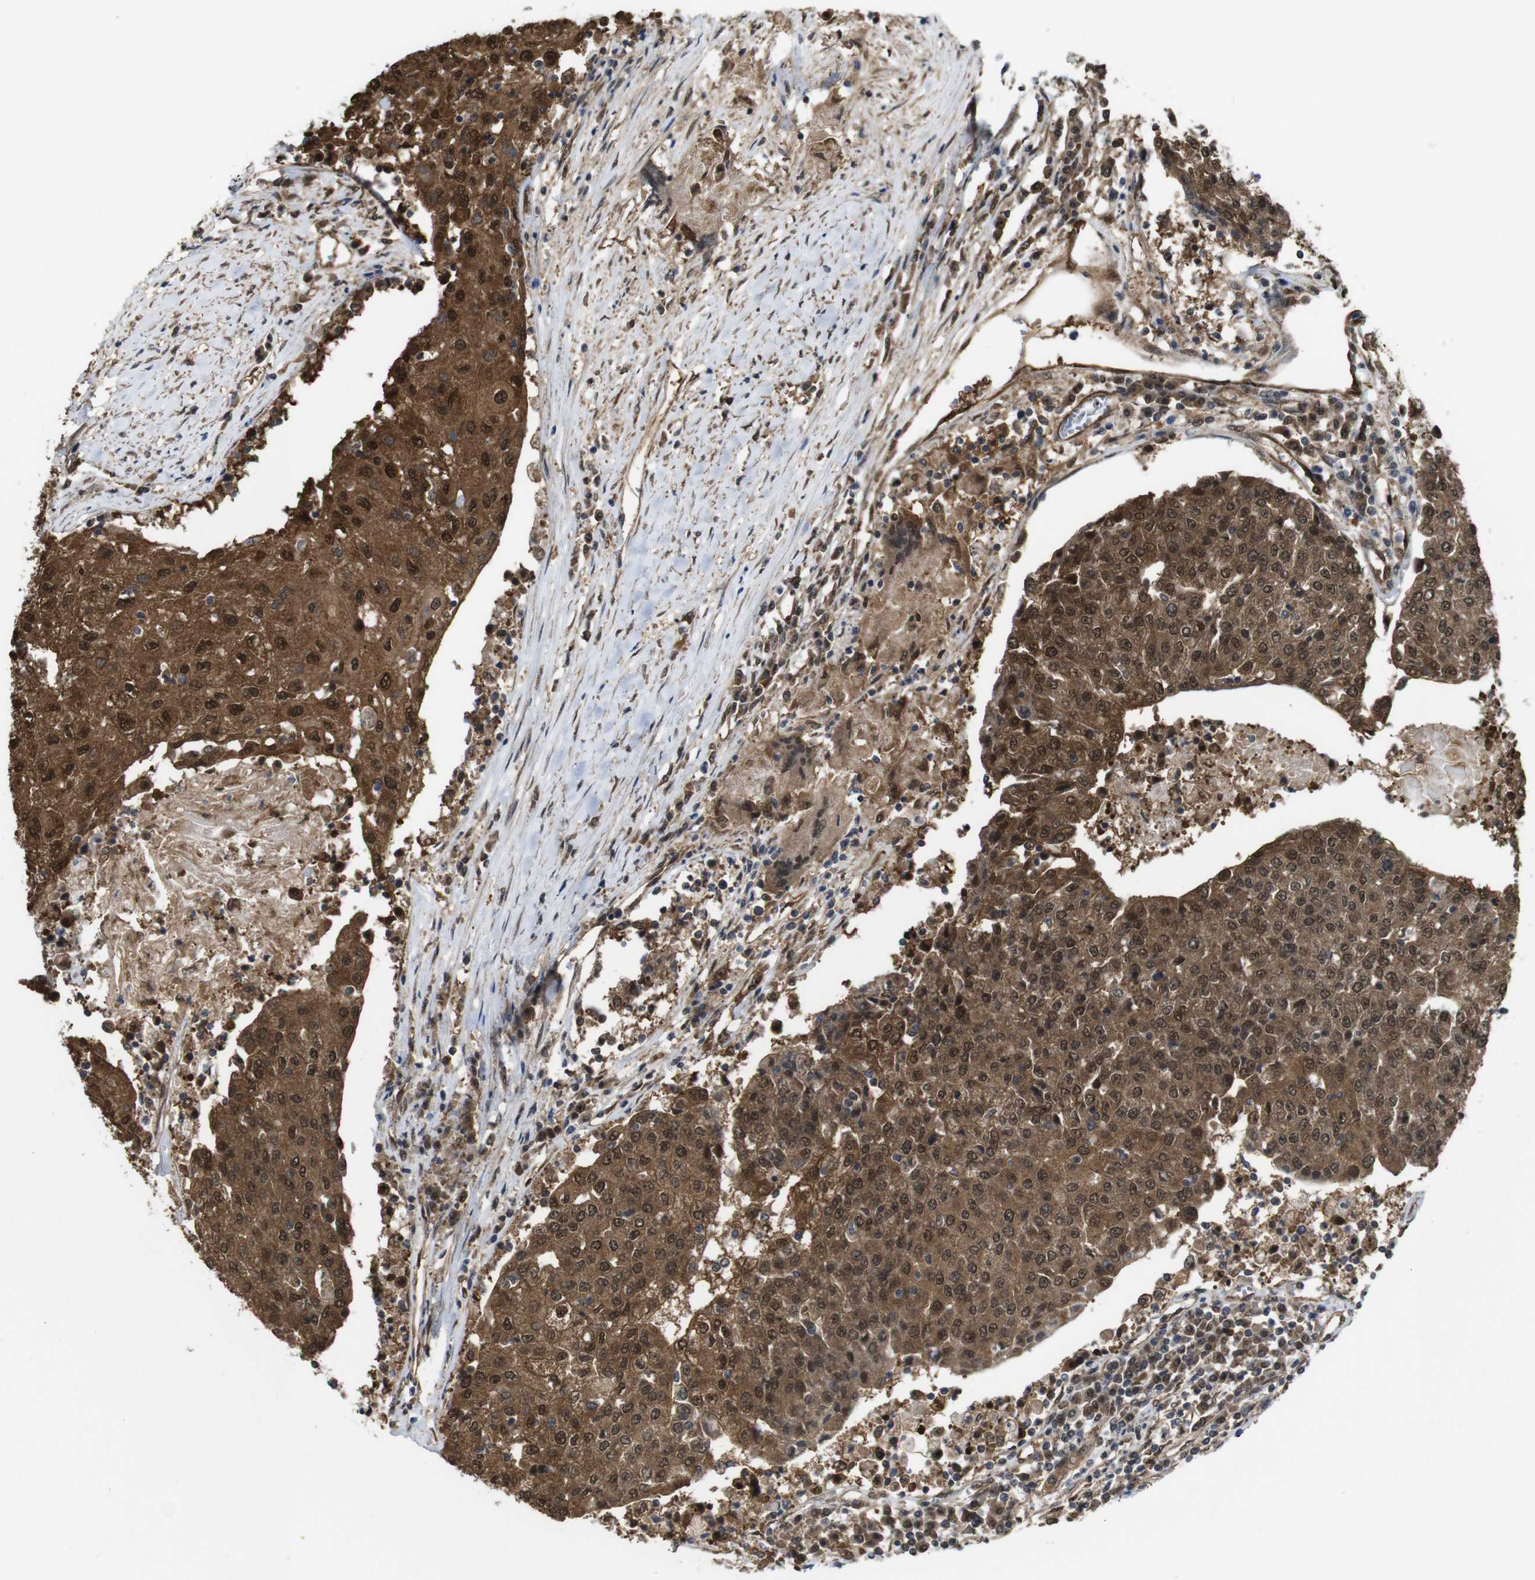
{"staining": {"intensity": "strong", "quantity": ">75%", "location": "cytoplasmic/membranous,nuclear"}, "tissue": "urothelial cancer", "cell_type": "Tumor cells", "image_type": "cancer", "snomed": [{"axis": "morphology", "description": "Urothelial carcinoma, High grade"}, {"axis": "topography", "description": "Urinary bladder"}], "caption": "High-magnification brightfield microscopy of urothelial cancer stained with DAB (3,3'-diaminobenzidine) (brown) and counterstained with hematoxylin (blue). tumor cells exhibit strong cytoplasmic/membranous and nuclear staining is appreciated in approximately>75% of cells.", "gene": "YWHAG", "patient": {"sex": "female", "age": 85}}